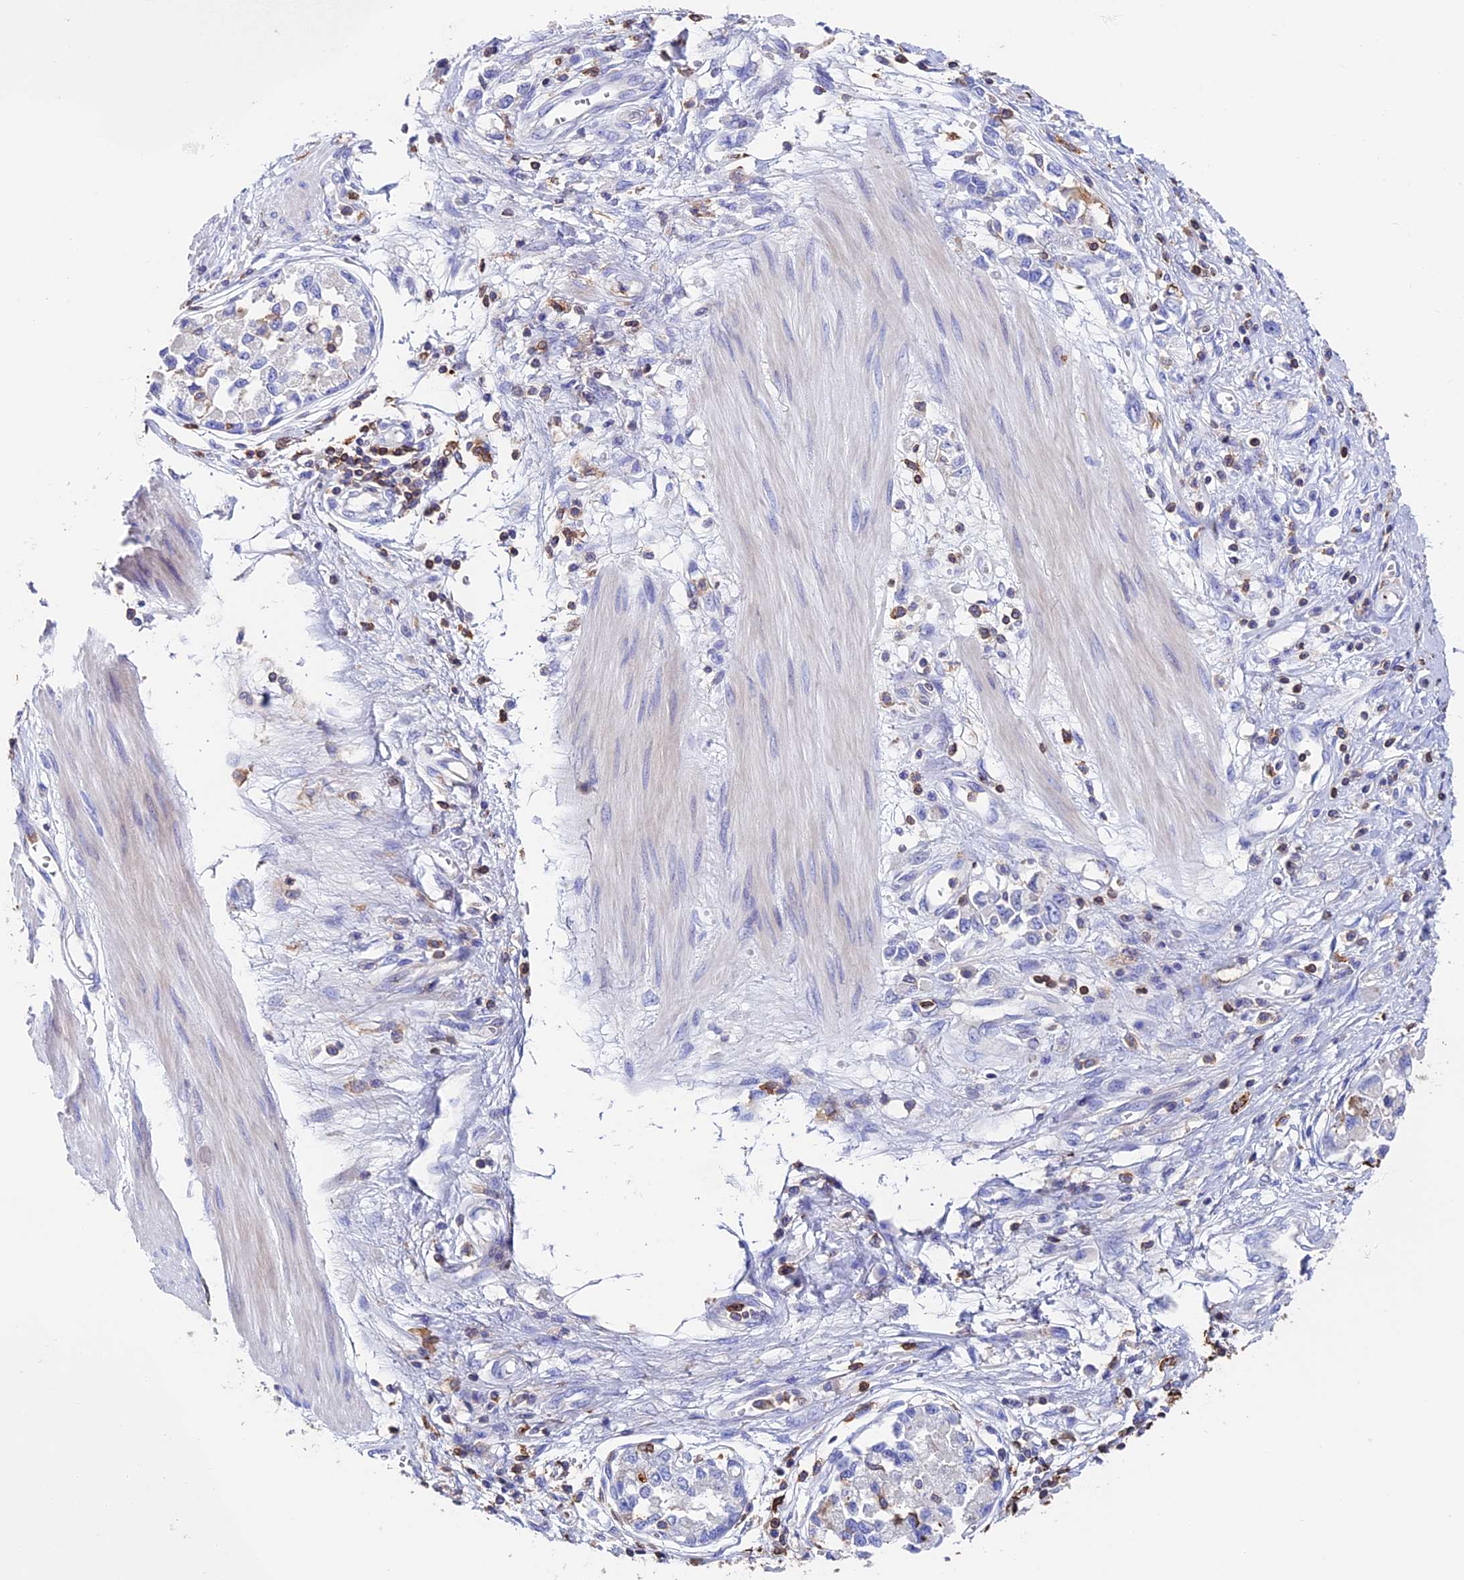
{"staining": {"intensity": "negative", "quantity": "none", "location": "none"}, "tissue": "stomach cancer", "cell_type": "Tumor cells", "image_type": "cancer", "snomed": [{"axis": "morphology", "description": "Adenocarcinoma, NOS"}, {"axis": "topography", "description": "Stomach"}], "caption": "Adenocarcinoma (stomach) was stained to show a protein in brown. There is no significant staining in tumor cells.", "gene": "ADAT1", "patient": {"sex": "female", "age": 76}}